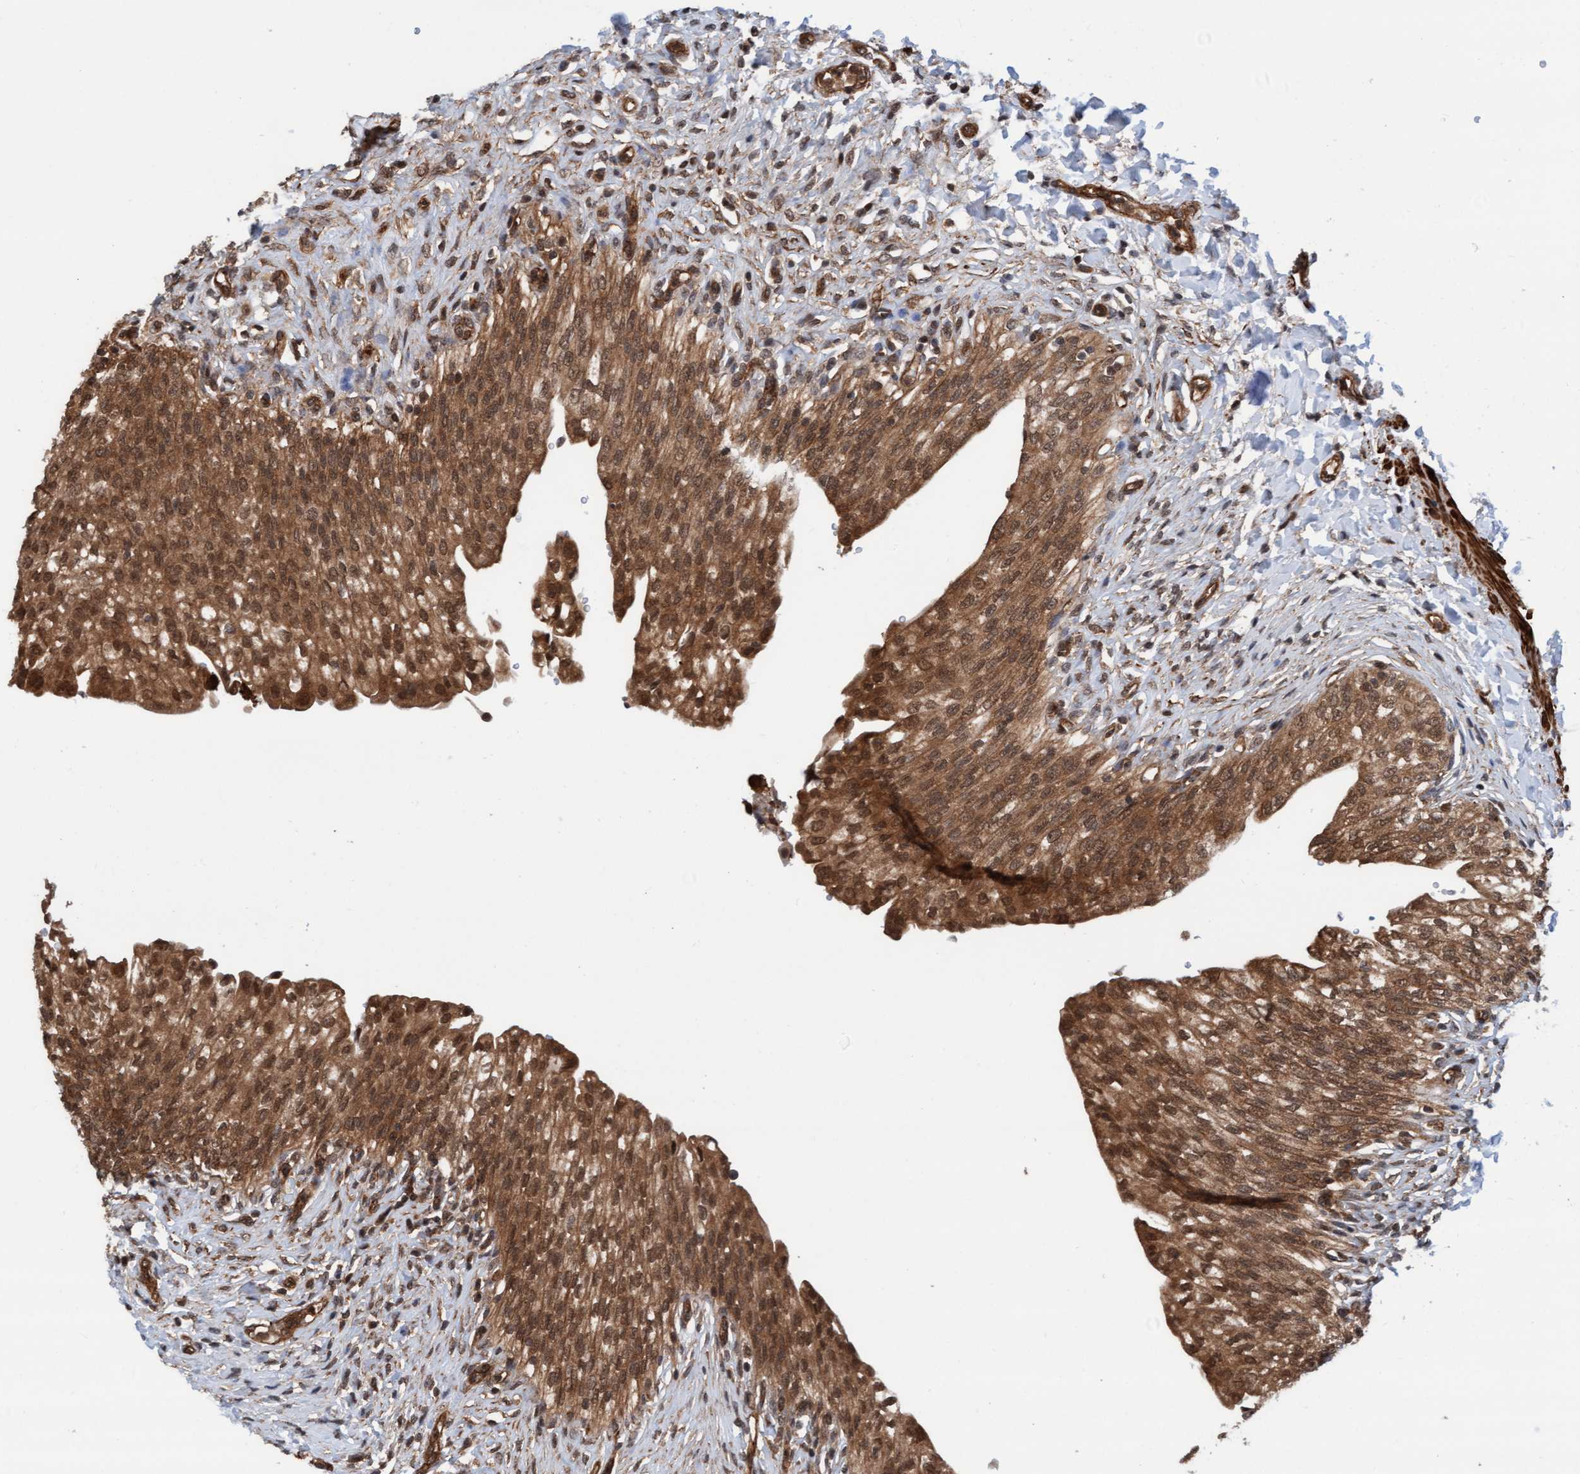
{"staining": {"intensity": "moderate", "quantity": ">75%", "location": "cytoplasmic/membranous,nuclear"}, "tissue": "urinary bladder", "cell_type": "Urothelial cells", "image_type": "normal", "snomed": [{"axis": "morphology", "description": "Urothelial carcinoma, High grade"}, {"axis": "topography", "description": "Urinary bladder"}], "caption": "Immunohistochemical staining of unremarkable urinary bladder shows moderate cytoplasmic/membranous,nuclear protein positivity in about >75% of urothelial cells.", "gene": "STXBP4", "patient": {"sex": "male", "age": 46}}